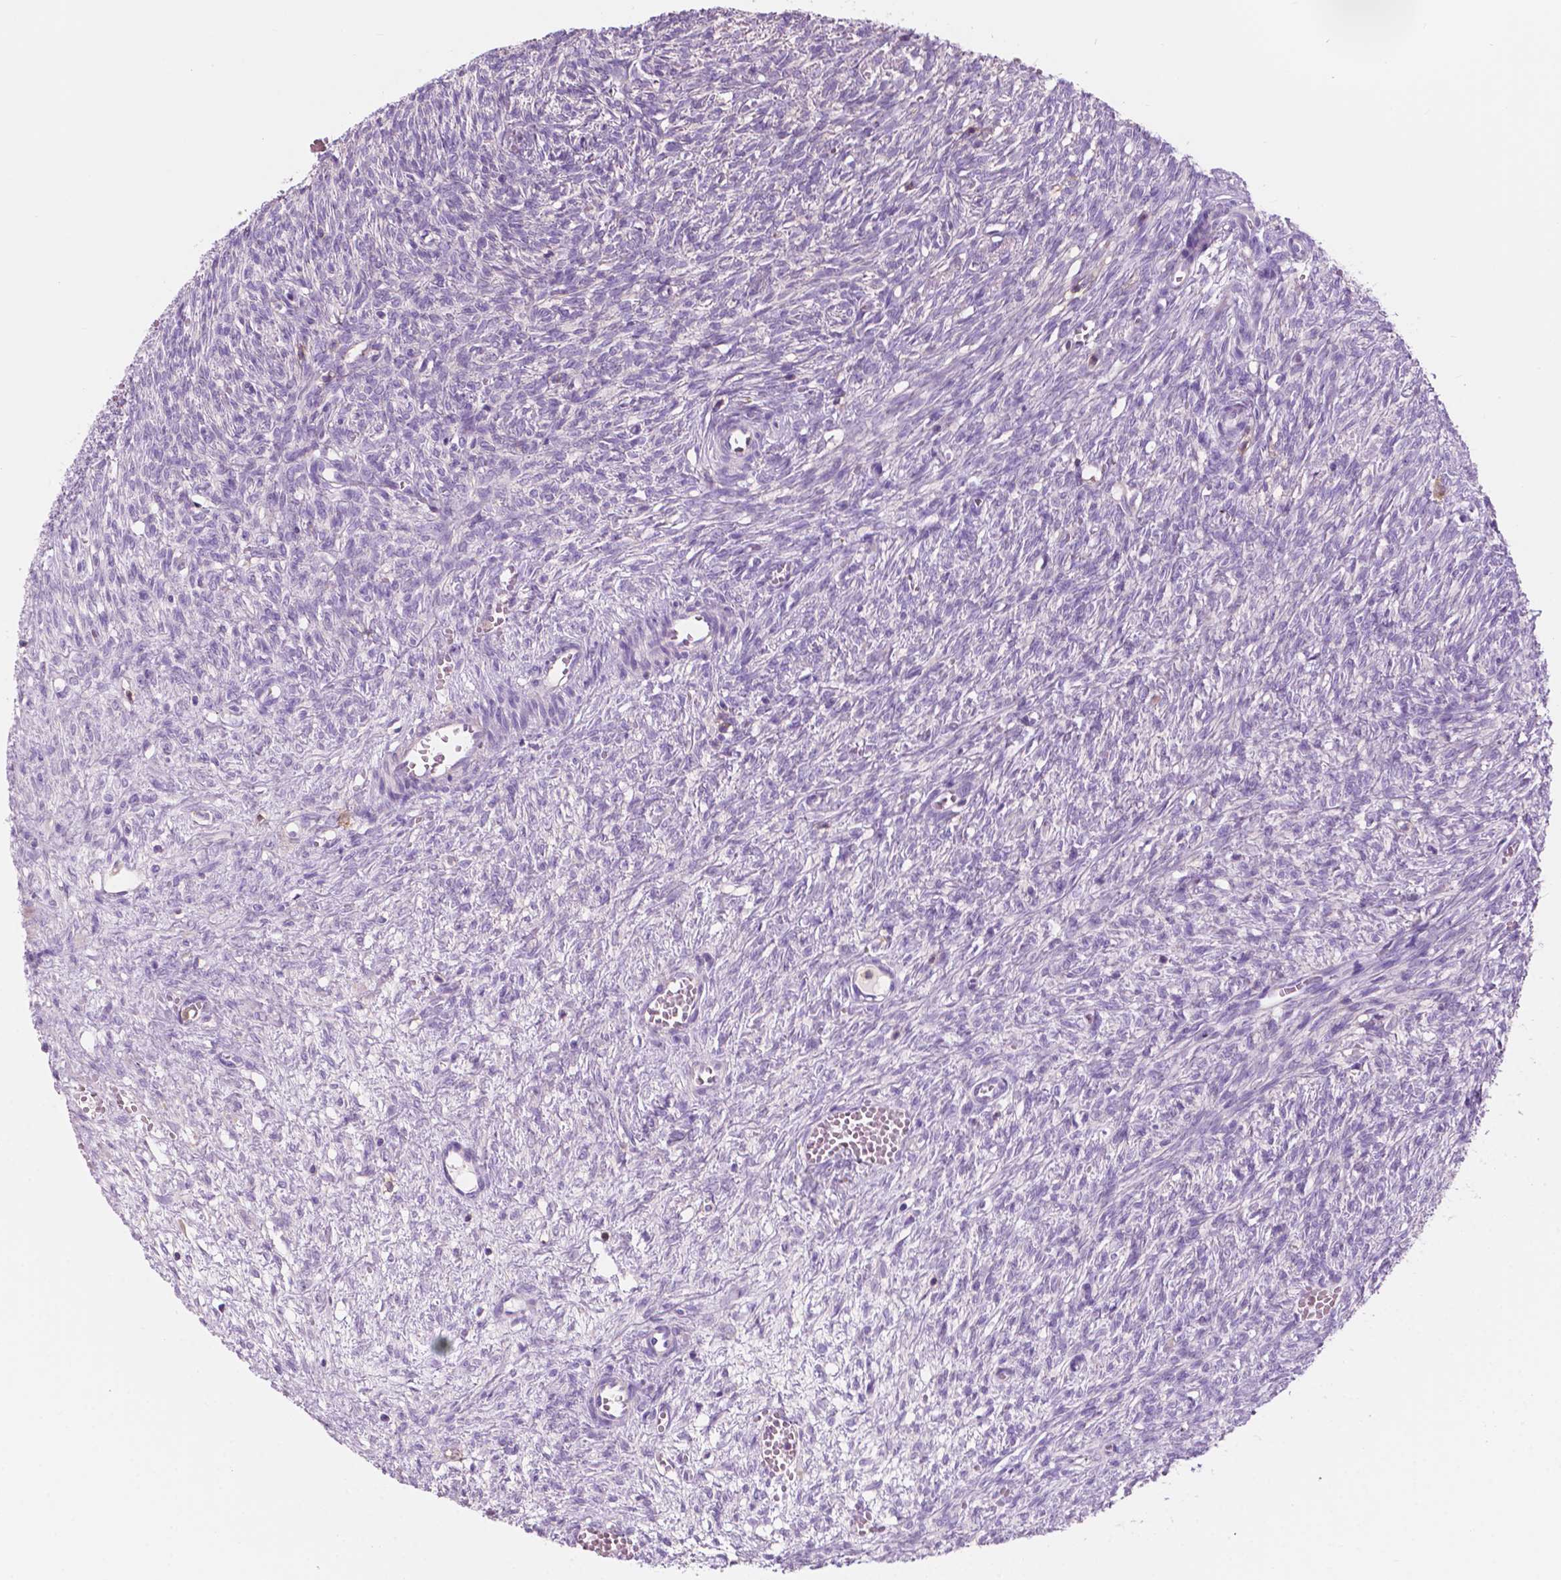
{"staining": {"intensity": "negative", "quantity": "none", "location": "none"}, "tissue": "ovary", "cell_type": "Follicle cells", "image_type": "normal", "snomed": [{"axis": "morphology", "description": "Normal tissue, NOS"}, {"axis": "topography", "description": "Ovary"}], "caption": "The immunohistochemistry photomicrograph has no significant staining in follicle cells of ovary.", "gene": "SEMA4A", "patient": {"sex": "female", "age": 46}}